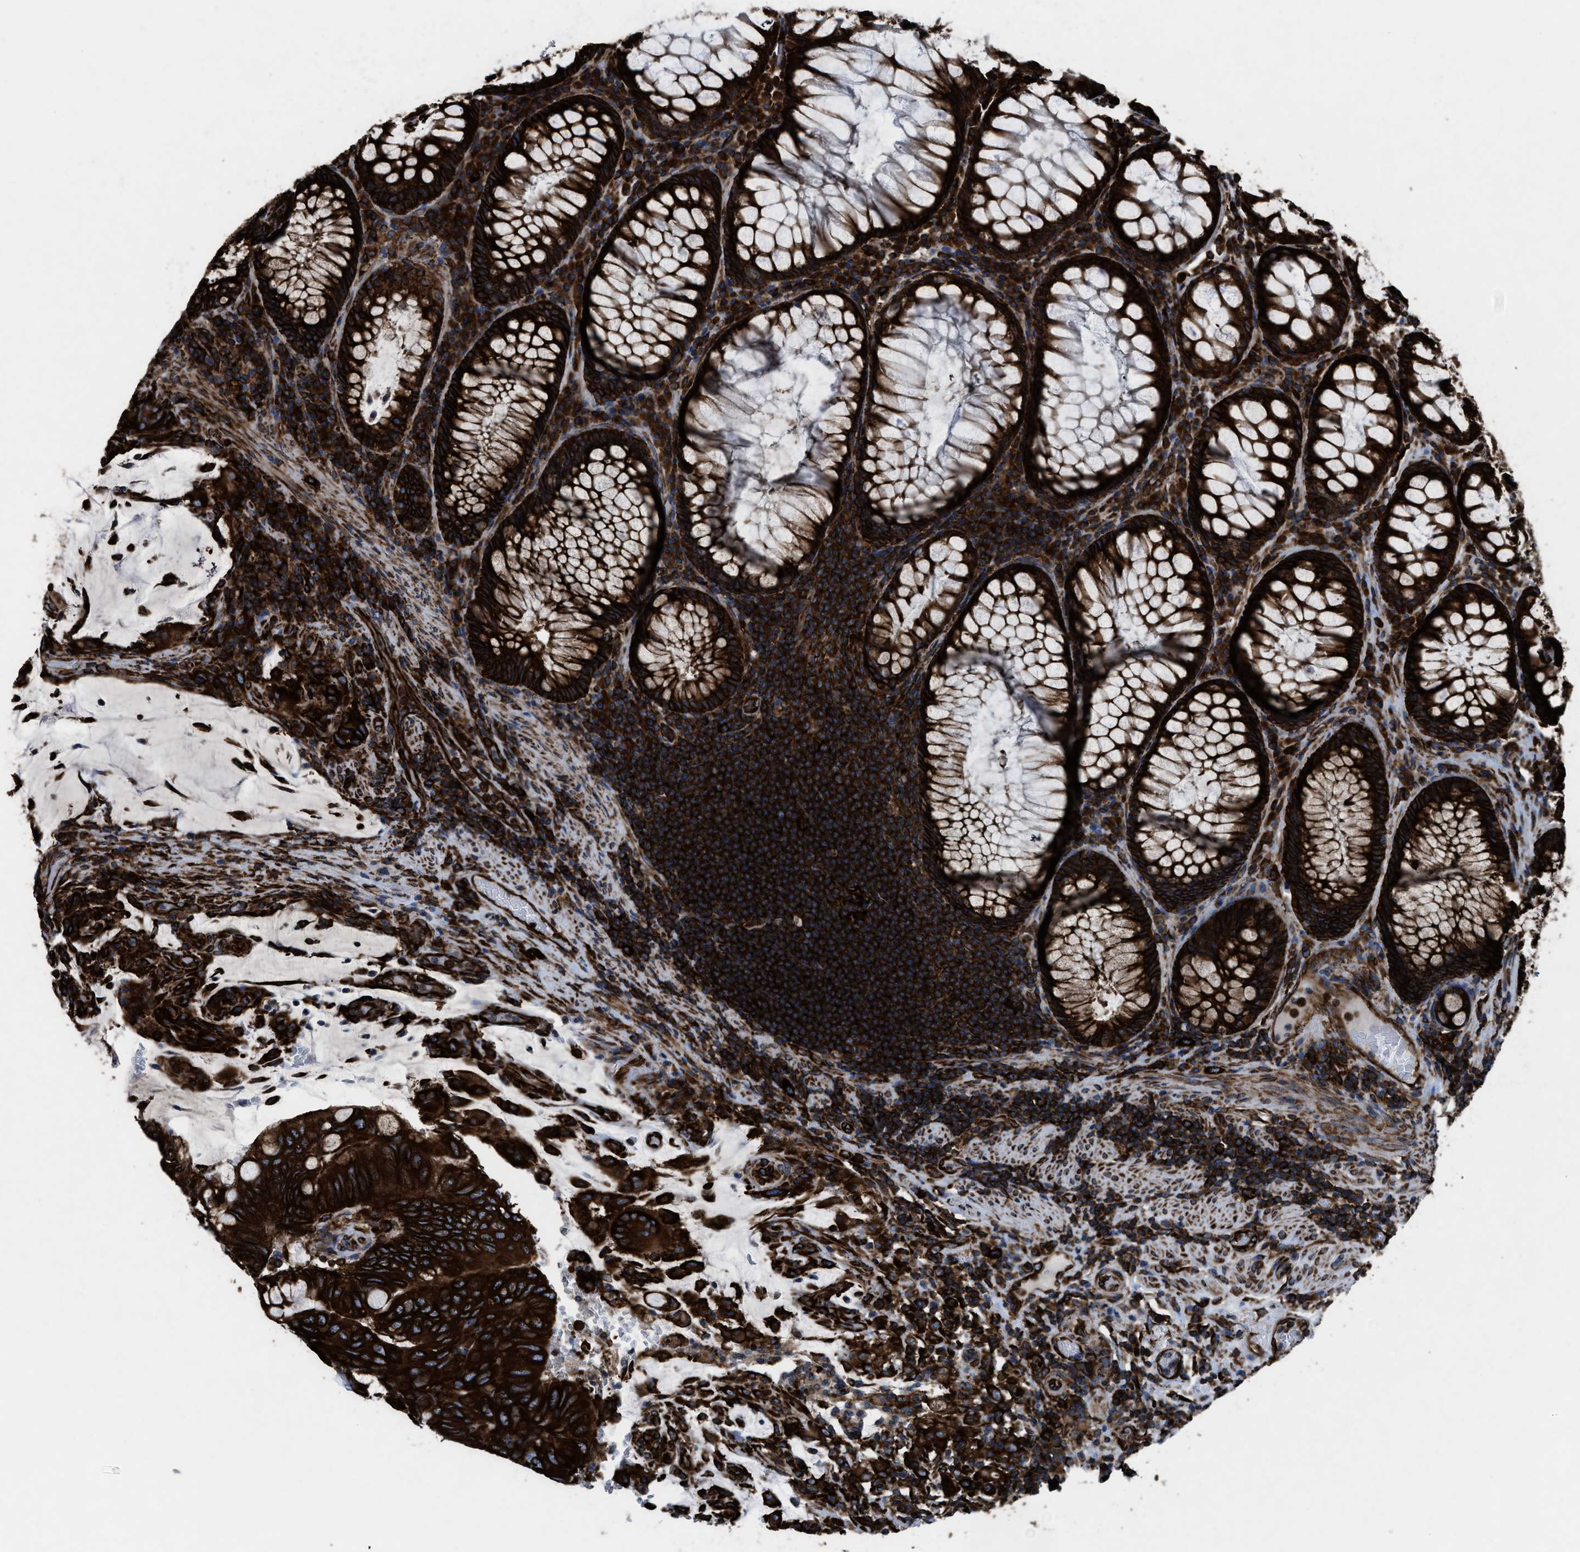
{"staining": {"intensity": "strong", "quantity": ">75%", "location": "cytoplasmic/membranous"}, "tissue": "colorectal cancer", "cell_type": "Tumor cells", "image_type": "cancer", "snomed": [{"axis": "morphology", "description": "Normal tissue, NOS"}, {"axis": "morphology", "description": "Adenocarcinoma, NOS"}, {"axis": "topography", "description": "Rectum"}, {"axis": "topography", "description": "Peripheral nerve tissue"}], "caption": "Protein staining by IHC displays strong cytoplasmic/membranous expression in approximately >75% of tumor cells in adenocarcinoma (colorectal). Nuclei are stained in blue.", "gene": "CAPRIN1", "patient": {"sex": "male", "age": 92}}